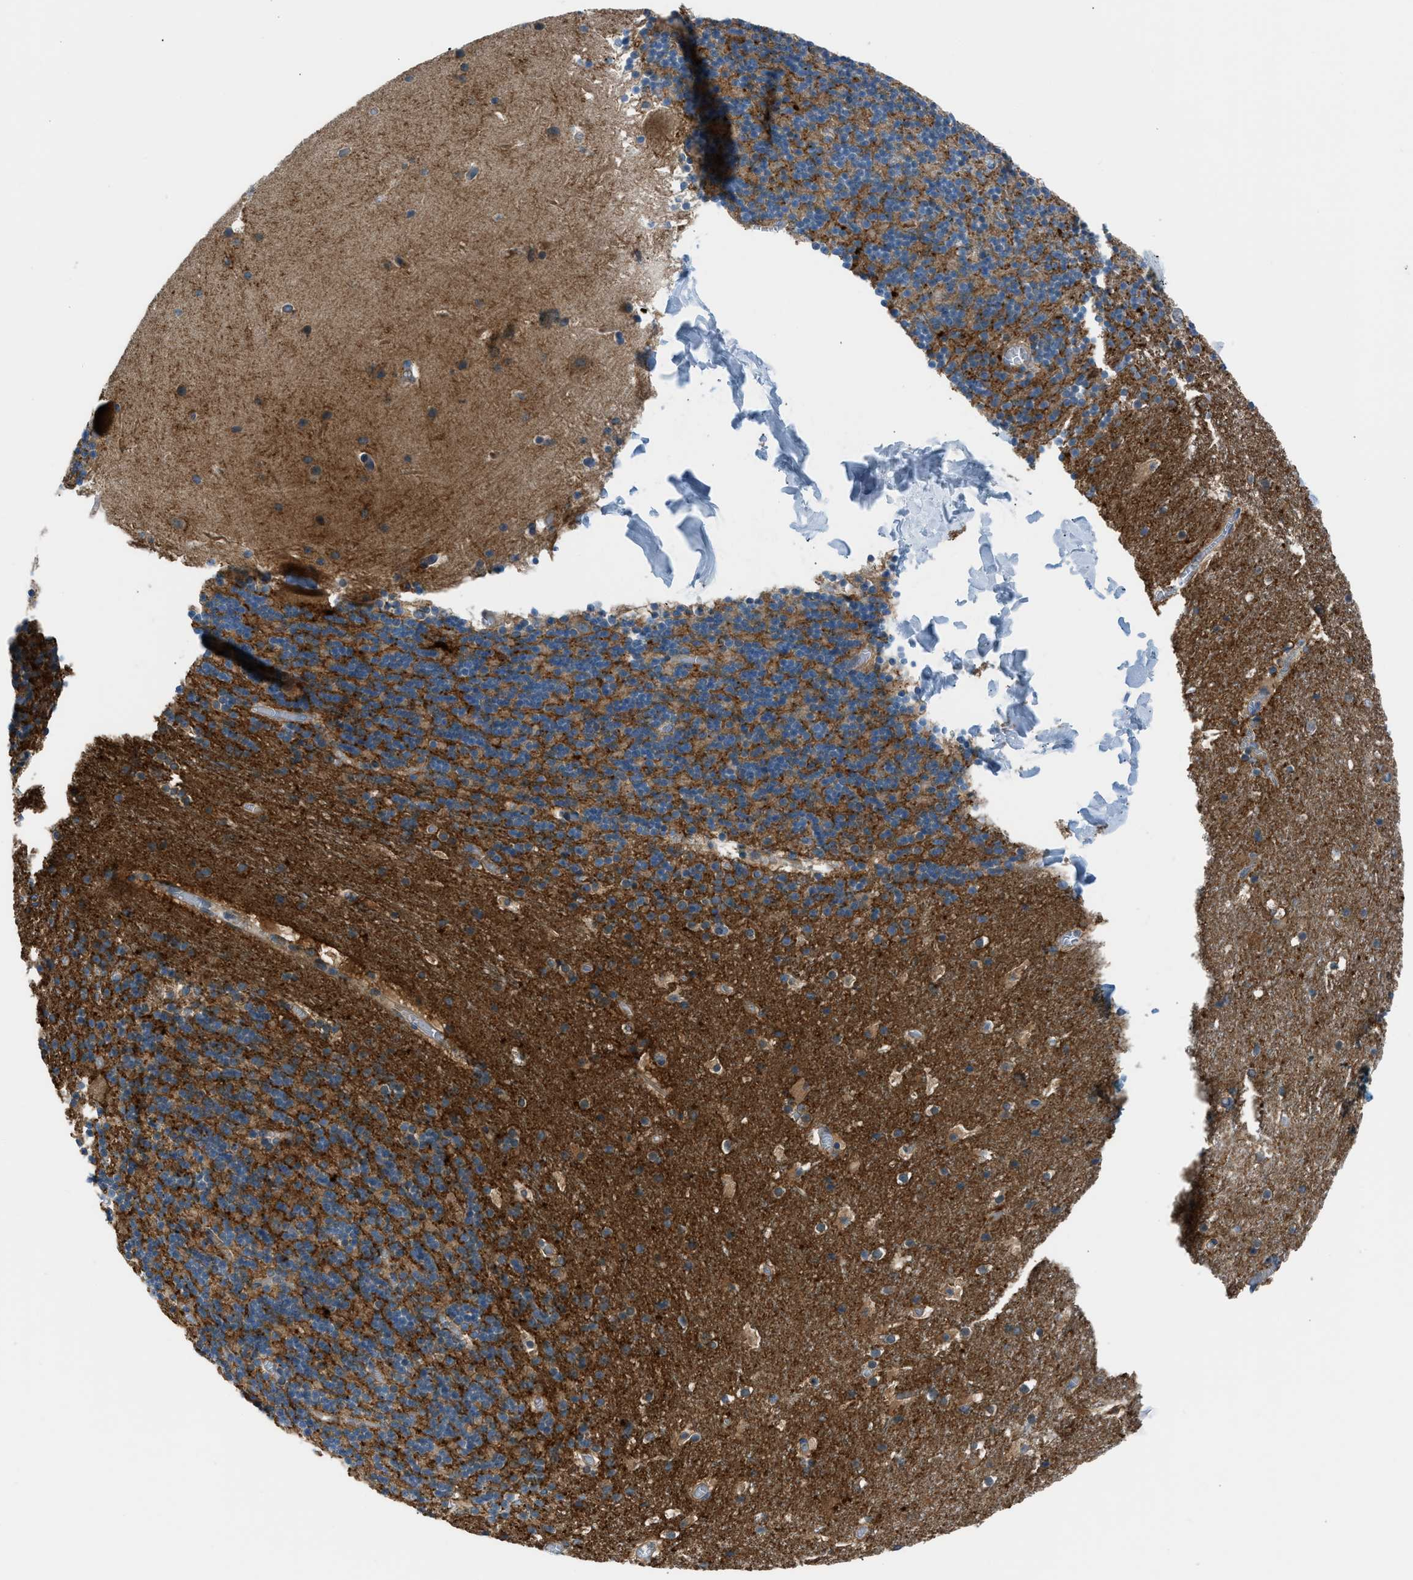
{"staining": {"intensity": "moderate", "quantity": ">75%", "location": "cytoplasmic/membranous"}, "tissue": "cerebellum", "cell_type": "Cells in granular layer", "image_type": "normal", "snomed": [{"axis": "morphology", "description": "Normal tissue, NOS"}, {"axis": "topography", "description": "Cerebellum"}], "caption": "The photomicrograph exhibits staining of benign cerebellum, revealing moderate cytoplasmic/membranous protein staining (brown color) within cells in granular layer.", "gene": "EDARADD", "patient": {"sex": "male", "age": 45}}